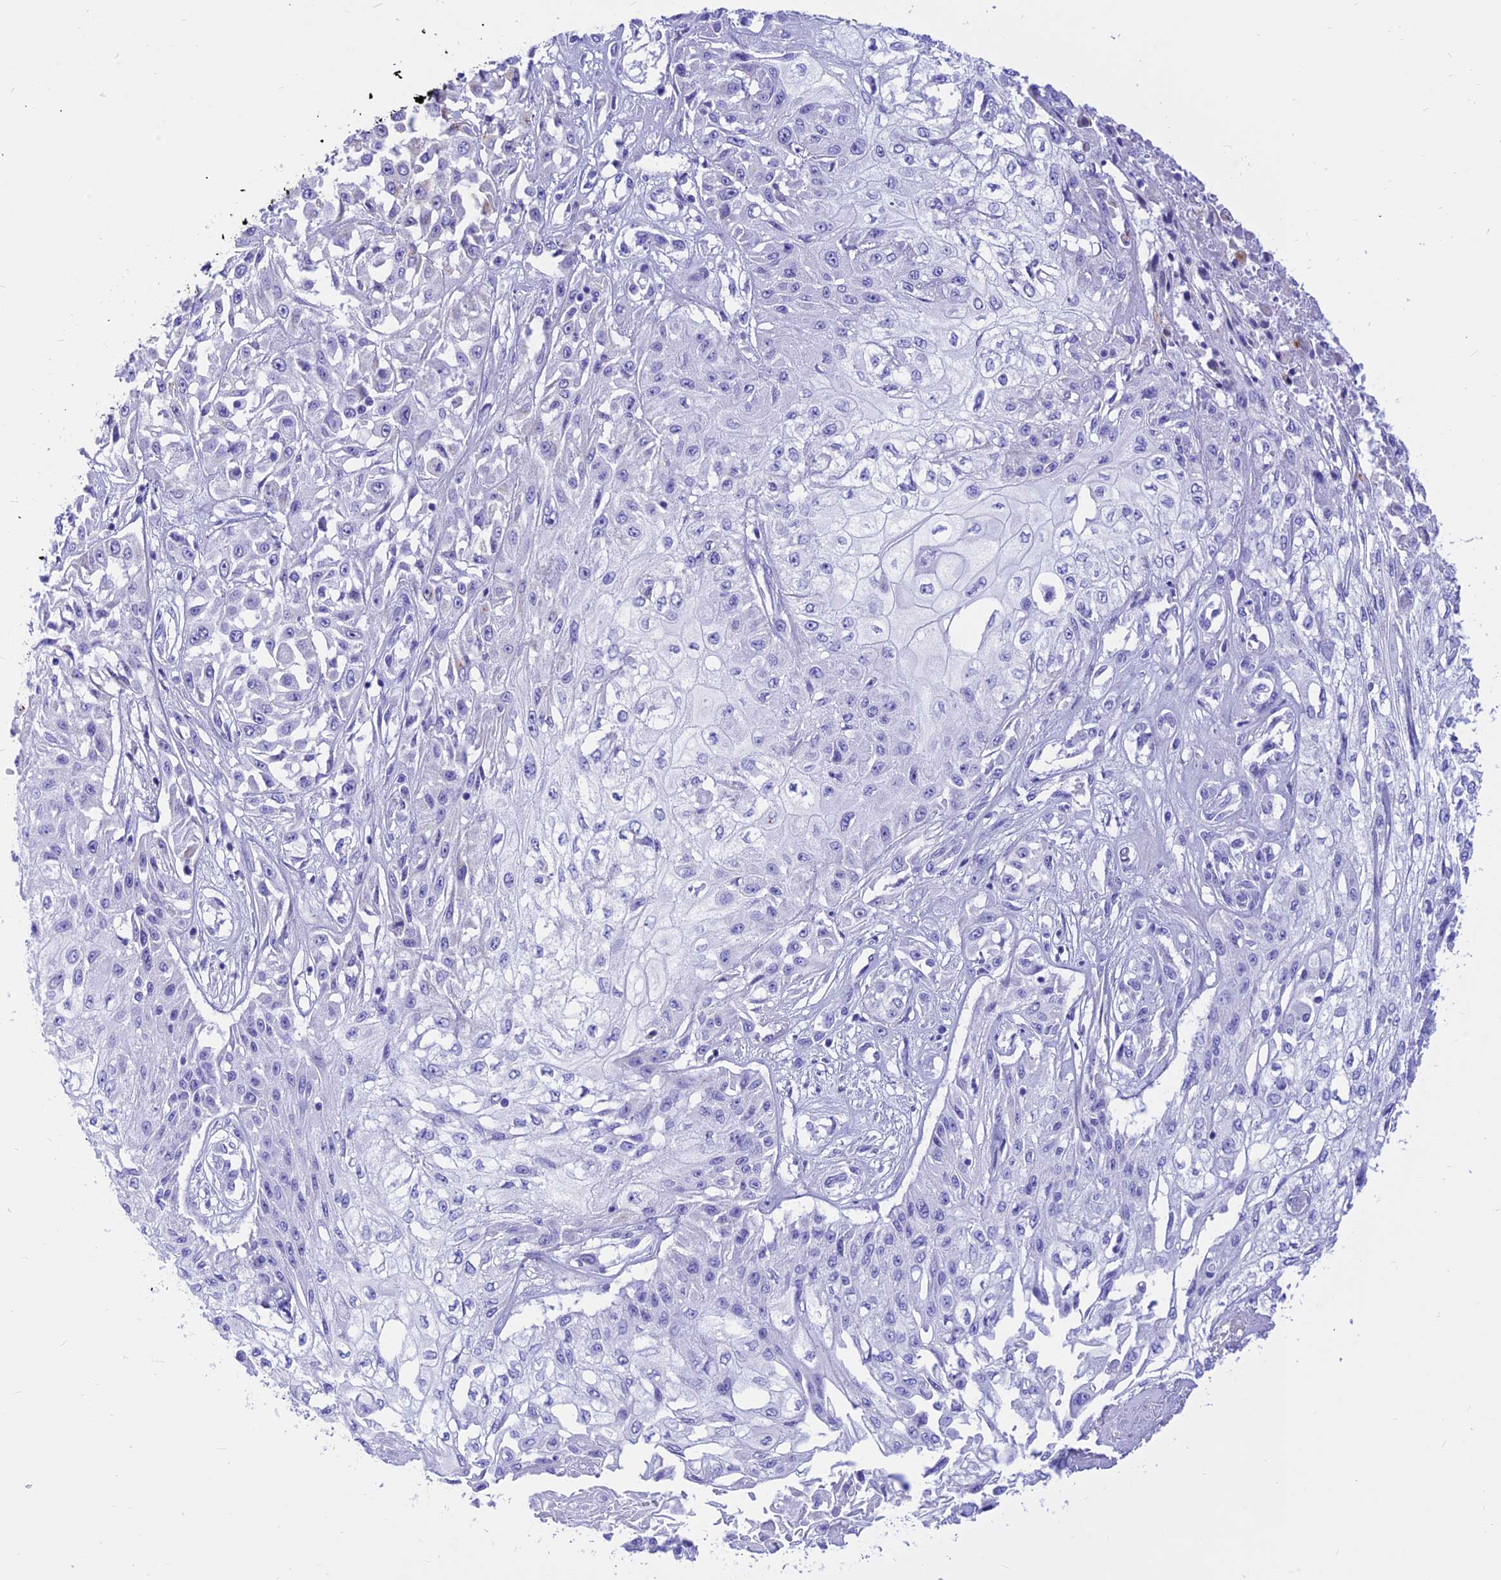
{"staining": {"intensity": "negative", "quantity": "none", "location": "none"}, "tissue": "skin cancer", "cell_type": "Tumor cells", "image_type": "cancer", "snomed": [{"axis": "morphology", "description": "Squamous cell carcinoma, NOS"}, {"axis": "morphology", "description": "Squamous cell carcinoma, metastatic, NOS"}, {"axis": "topography", "description": "Skin"}, {"axis": "topography", "description": "Lymph node"}], "caption": "Immunohistochemical staining of skin metastatic squamous cell carcinoma demonstrates no significant staining in tumor cells. (DAB IHC visualized using brightfield microscopy, high magnification).", "gene": "PRNP", "patient": {"sex": "male", "age": 75}}